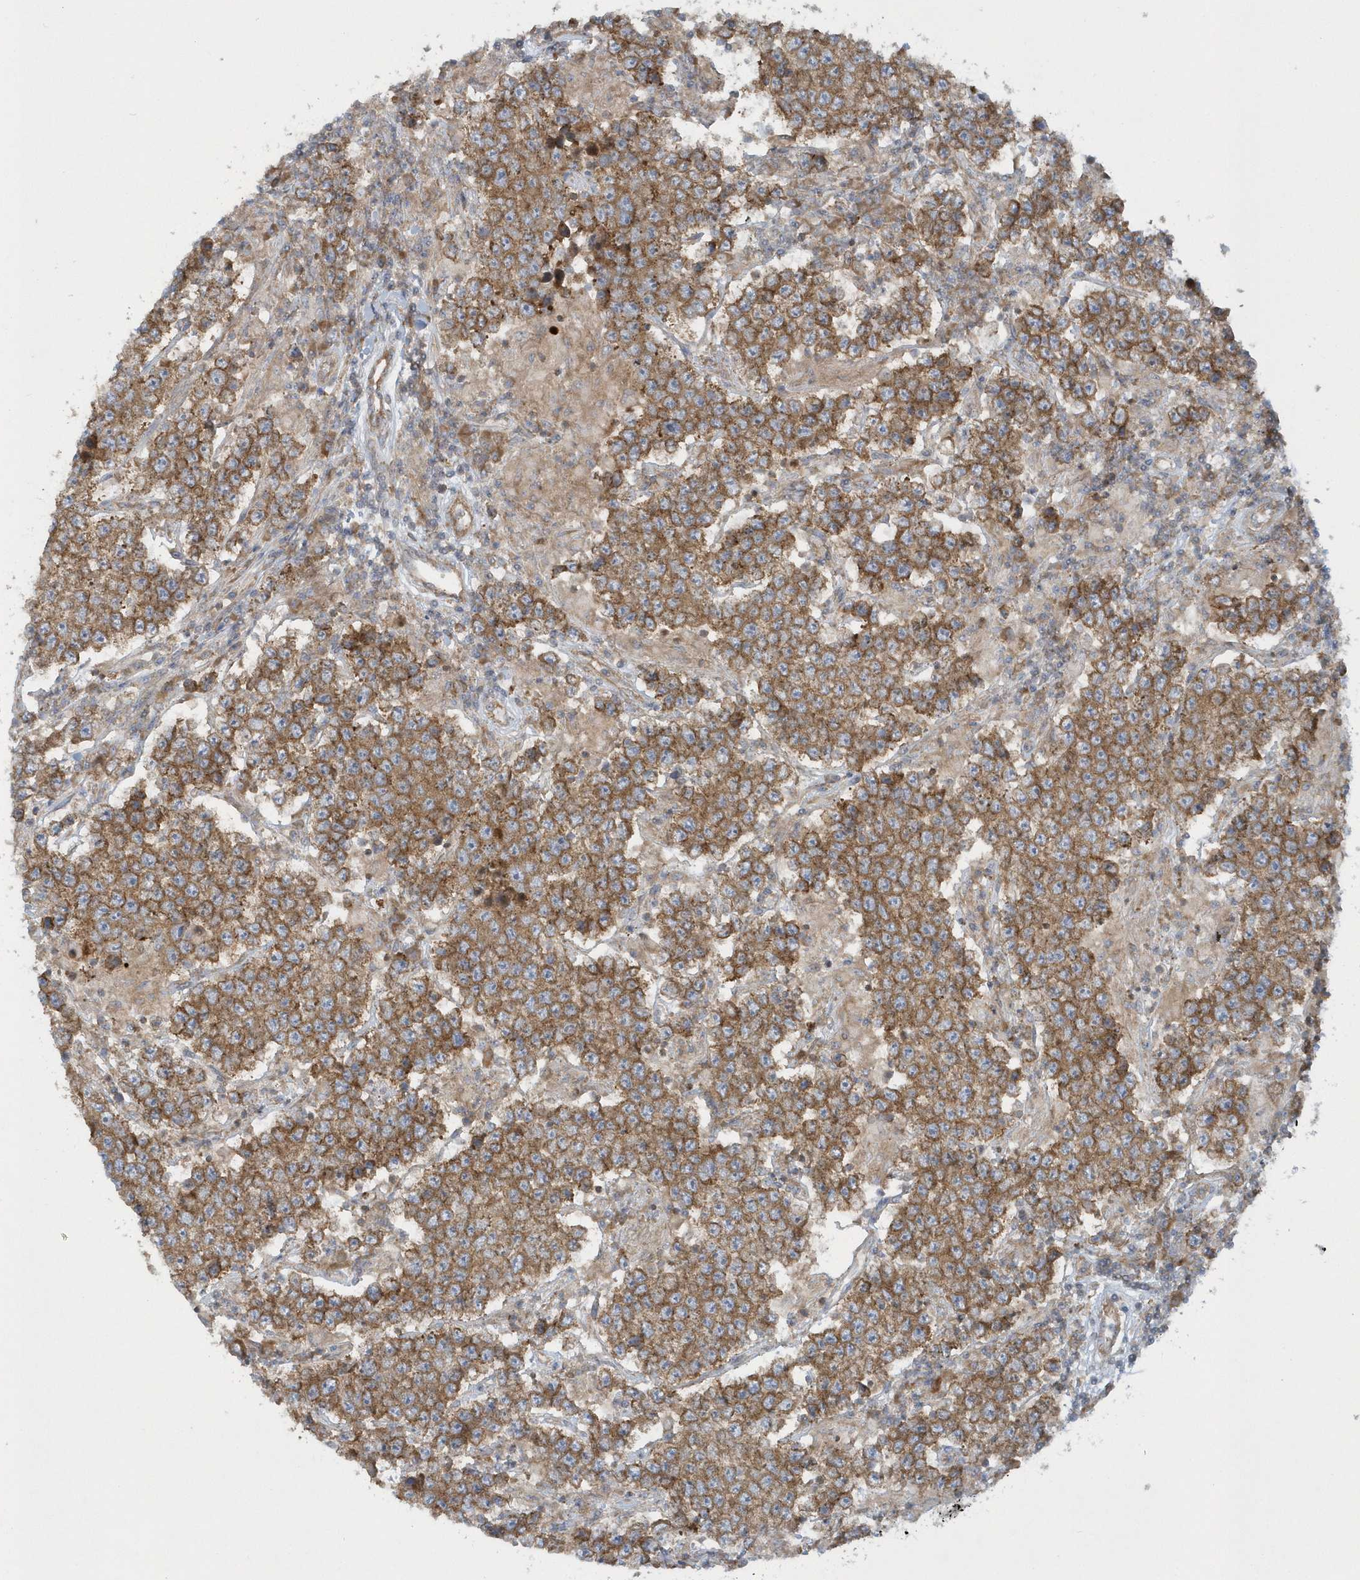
{"staining": {"intensity": "moderate", "quantity": ">75%", "location": "cytoplasmic/membranous"}, "tissue": "testis cancer", "cell_type": "Tumor cells", "image_type": "cancer", "snomed": [{"axis": "morphology", "description": "Normal tissue, NOS"}, {"axis": "morphology", "description": "Urothelial carcinoma, High grade"}, {"axis": "morphology", "description": "Seminoma, NOS"}, {"axis": "morphology", "description": "Carcinoma, Embryonal, NOS"}, {"axis": "topography", "description": "Urinary bladder"}, {"axis": "topography", "description": "Testis"}], "caption": "Protein staining displays moderate cytoplasmic/membranous positivity in approximately >75% of tumor cells in testis embryonal carcinoma. (DAB IHC with brightfield microscopy, high magnification).", "gene": "CNOT10", "patient": {"sex": "male", "age": 41}}